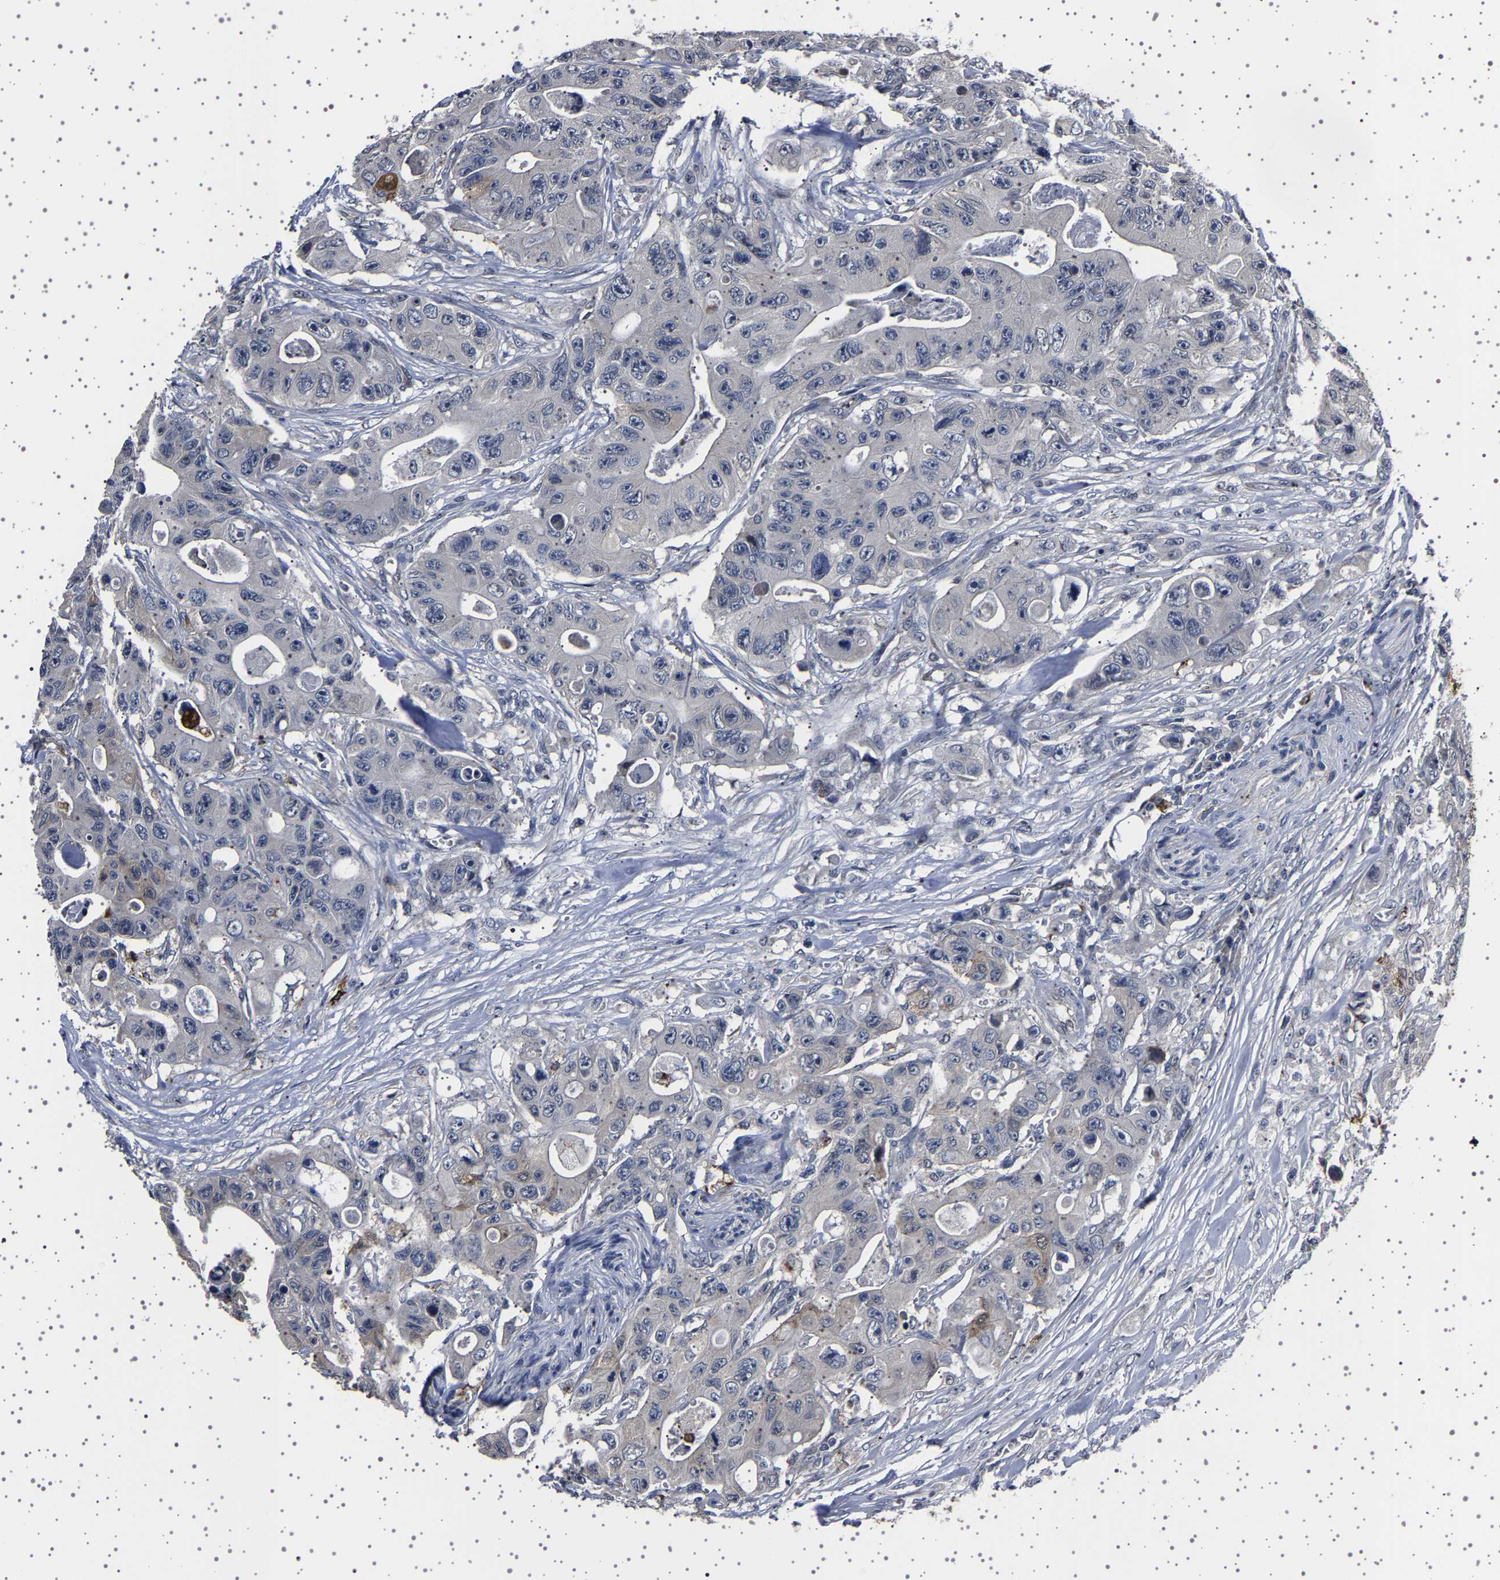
{"staining": {"intensity": "negative", "quantity": "none", "location": "none"}, "tissue": "colorectal cancer", "cell_type": "Tumor cells", "image_type": "cancer", "snomed": [{"axis": "morphology", "description": "Adenocarcinoma, NOS"}, {"axis": "topography", "description": "Colon"}], "caption": "High power microscopy micrograph of an immunohistochemistry (IHC) micrograph of colorectal cancer (adenocarcinoma), revealing no significant expression in tumor cells. The staining was performed using DAB to visualize the protein expression in brown, while the nuclei were stained in blue with hematoxylin (Magnification: 20x).", "gene": "IL10RB", "patient": {"sex": "female", "age": 46}}